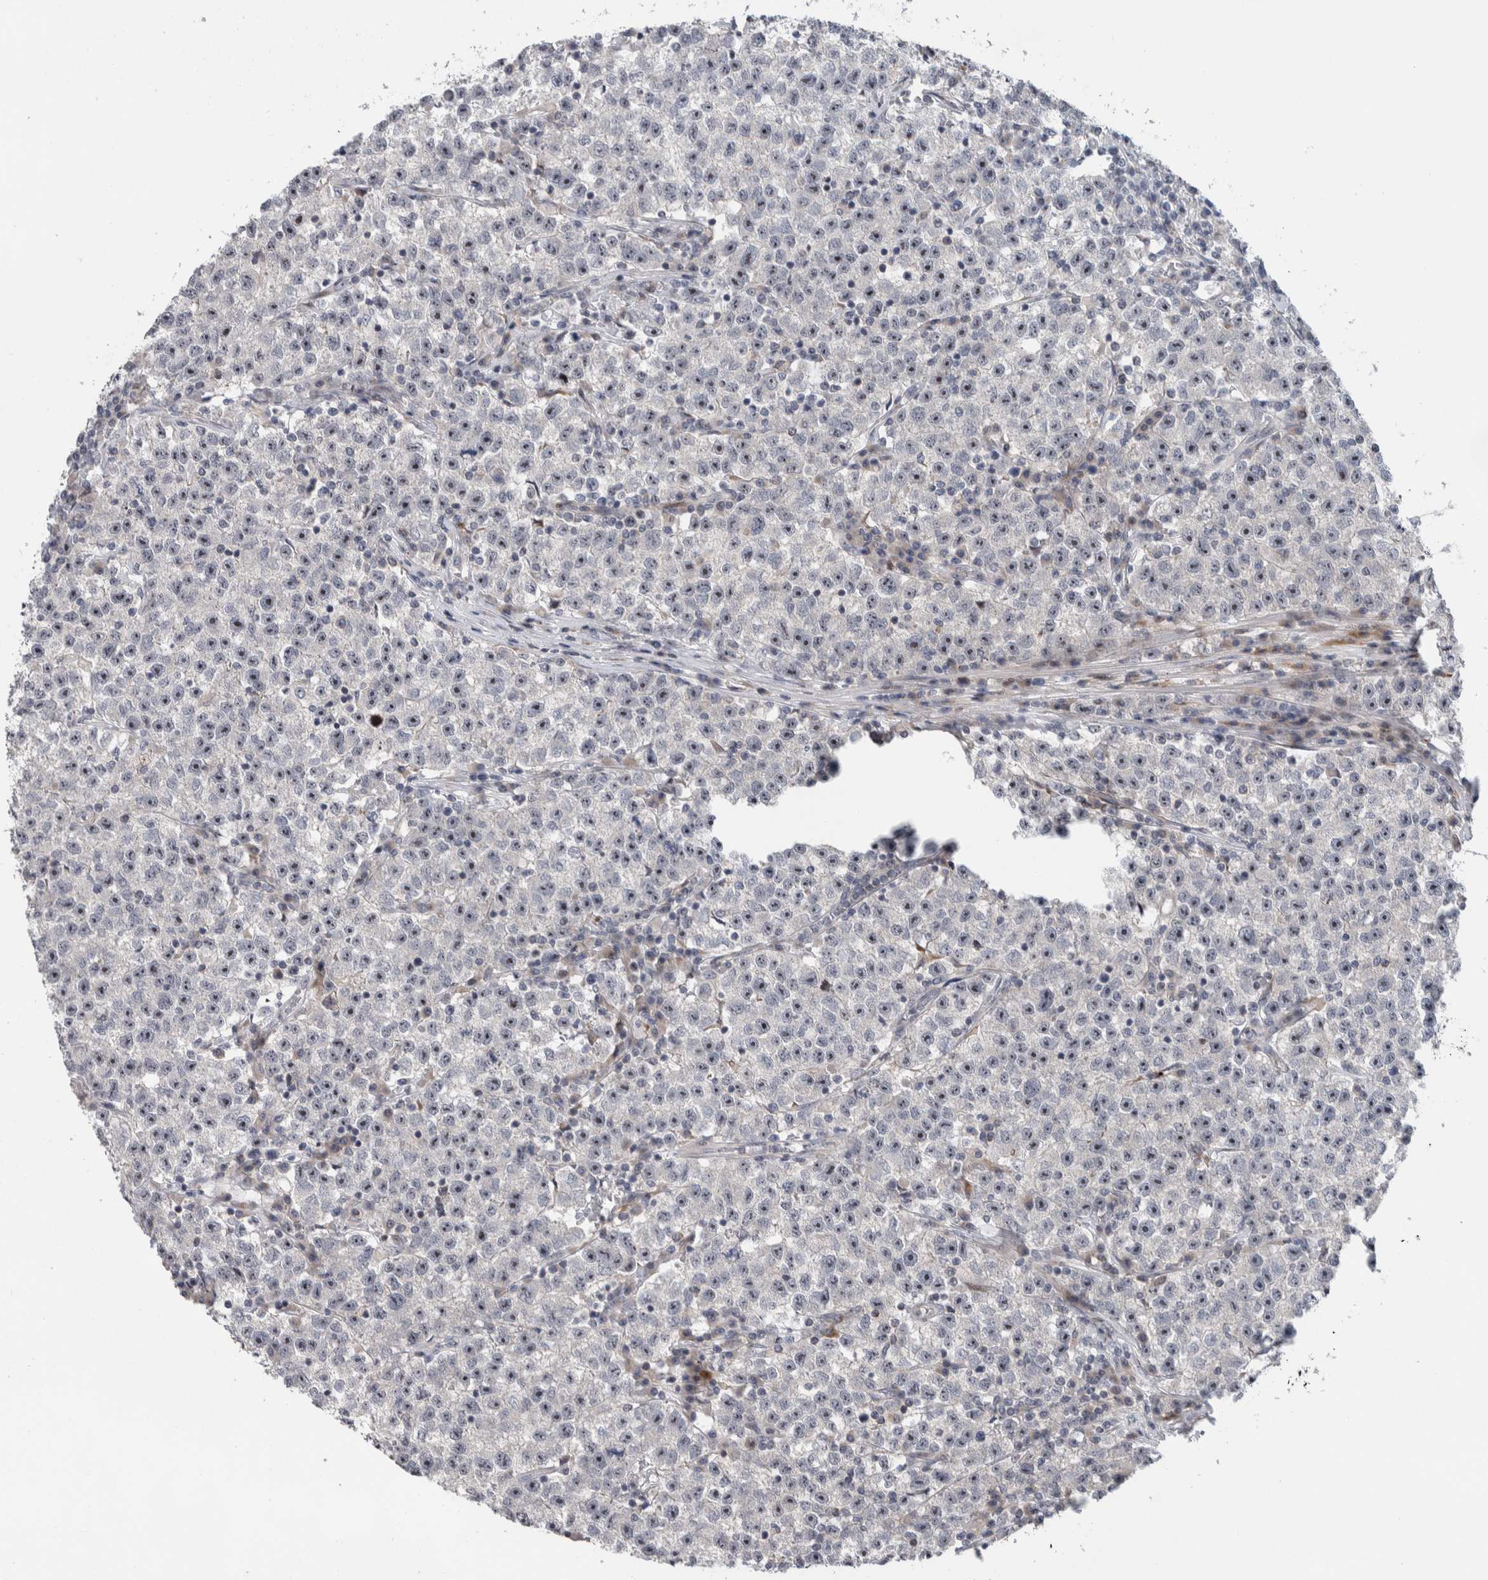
{"staining": {"intensity": "moderate", "quantity": ">75%", "location": "nuclear"}, "tissue": "testis cancer", "cell_type": "Tumor cells", "image_type": "cancer", "snomed": [{"axis": "morphology", "description": "Seminoma, NOS"}, {"axis": "topography", "description": "Testis"}], "caption": "A brown stain labels moderate nuclear staining of a protein in human testis cancer (seminoma) tumor cells. (DAB IHC with brightfield microscopy, high magnification).", "gene": "PRRG4", "patient": {"sex": "male", "age": 22}}